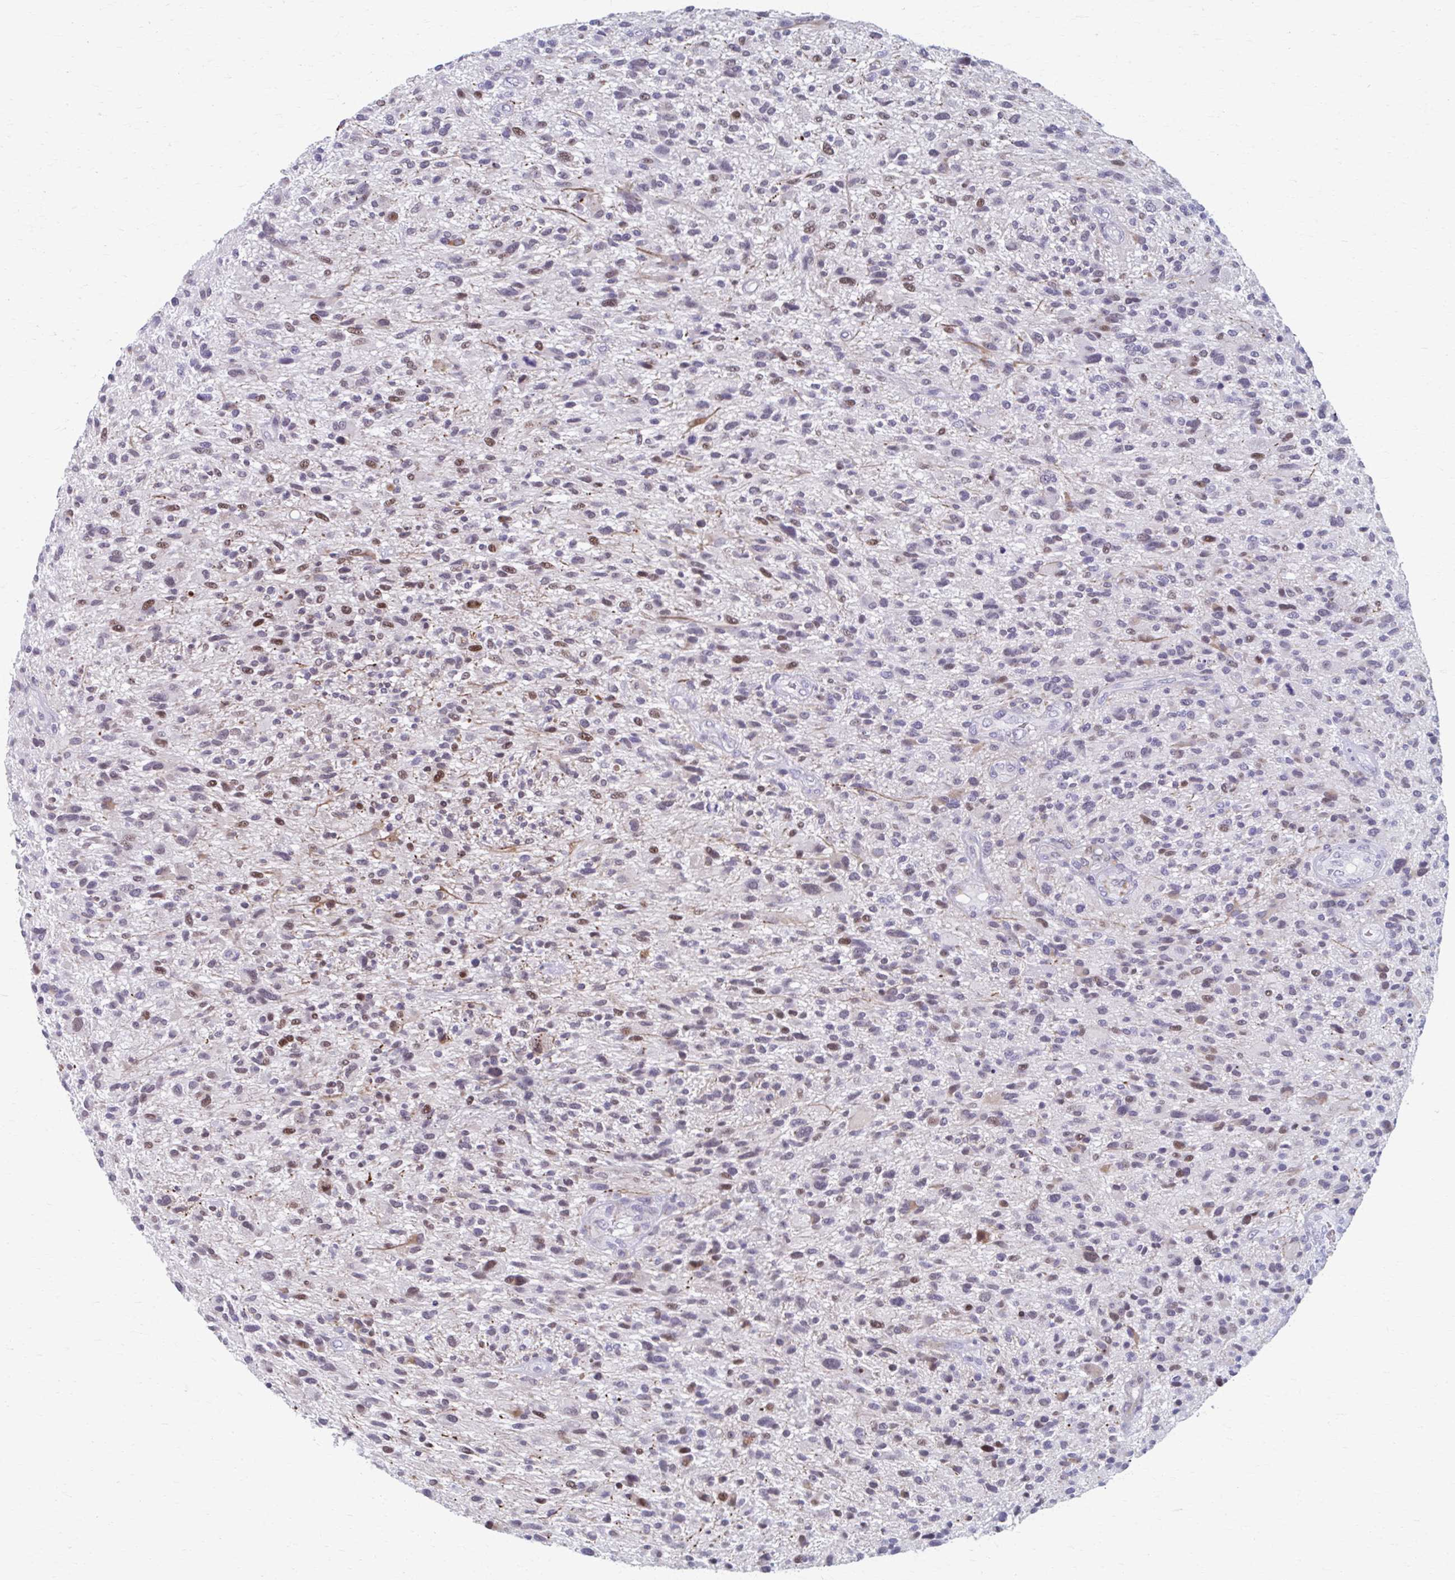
{"staining": {"intensity": "weak", "quantity": "<25%", "location": "cytoplasmic/membranous,nuclear"}, "tissue": "glioma", "cell_type": "Tumor cells", "image_type": "cancer", "snomed": [{"axis": "morphology", "description": "Glioma, malignant, High grade"}, {"axis": "topography", "description": "Brain"}], "caption": "DAB (3,3'-diaminobenzidine) immunohistochemical staining of human malignant high-grade glioma displays no significant expression in tumor cells. Nuclei are stained in blue.", "gene": "ABHD16B", "patient": {"sex": "male", "age": 47}}